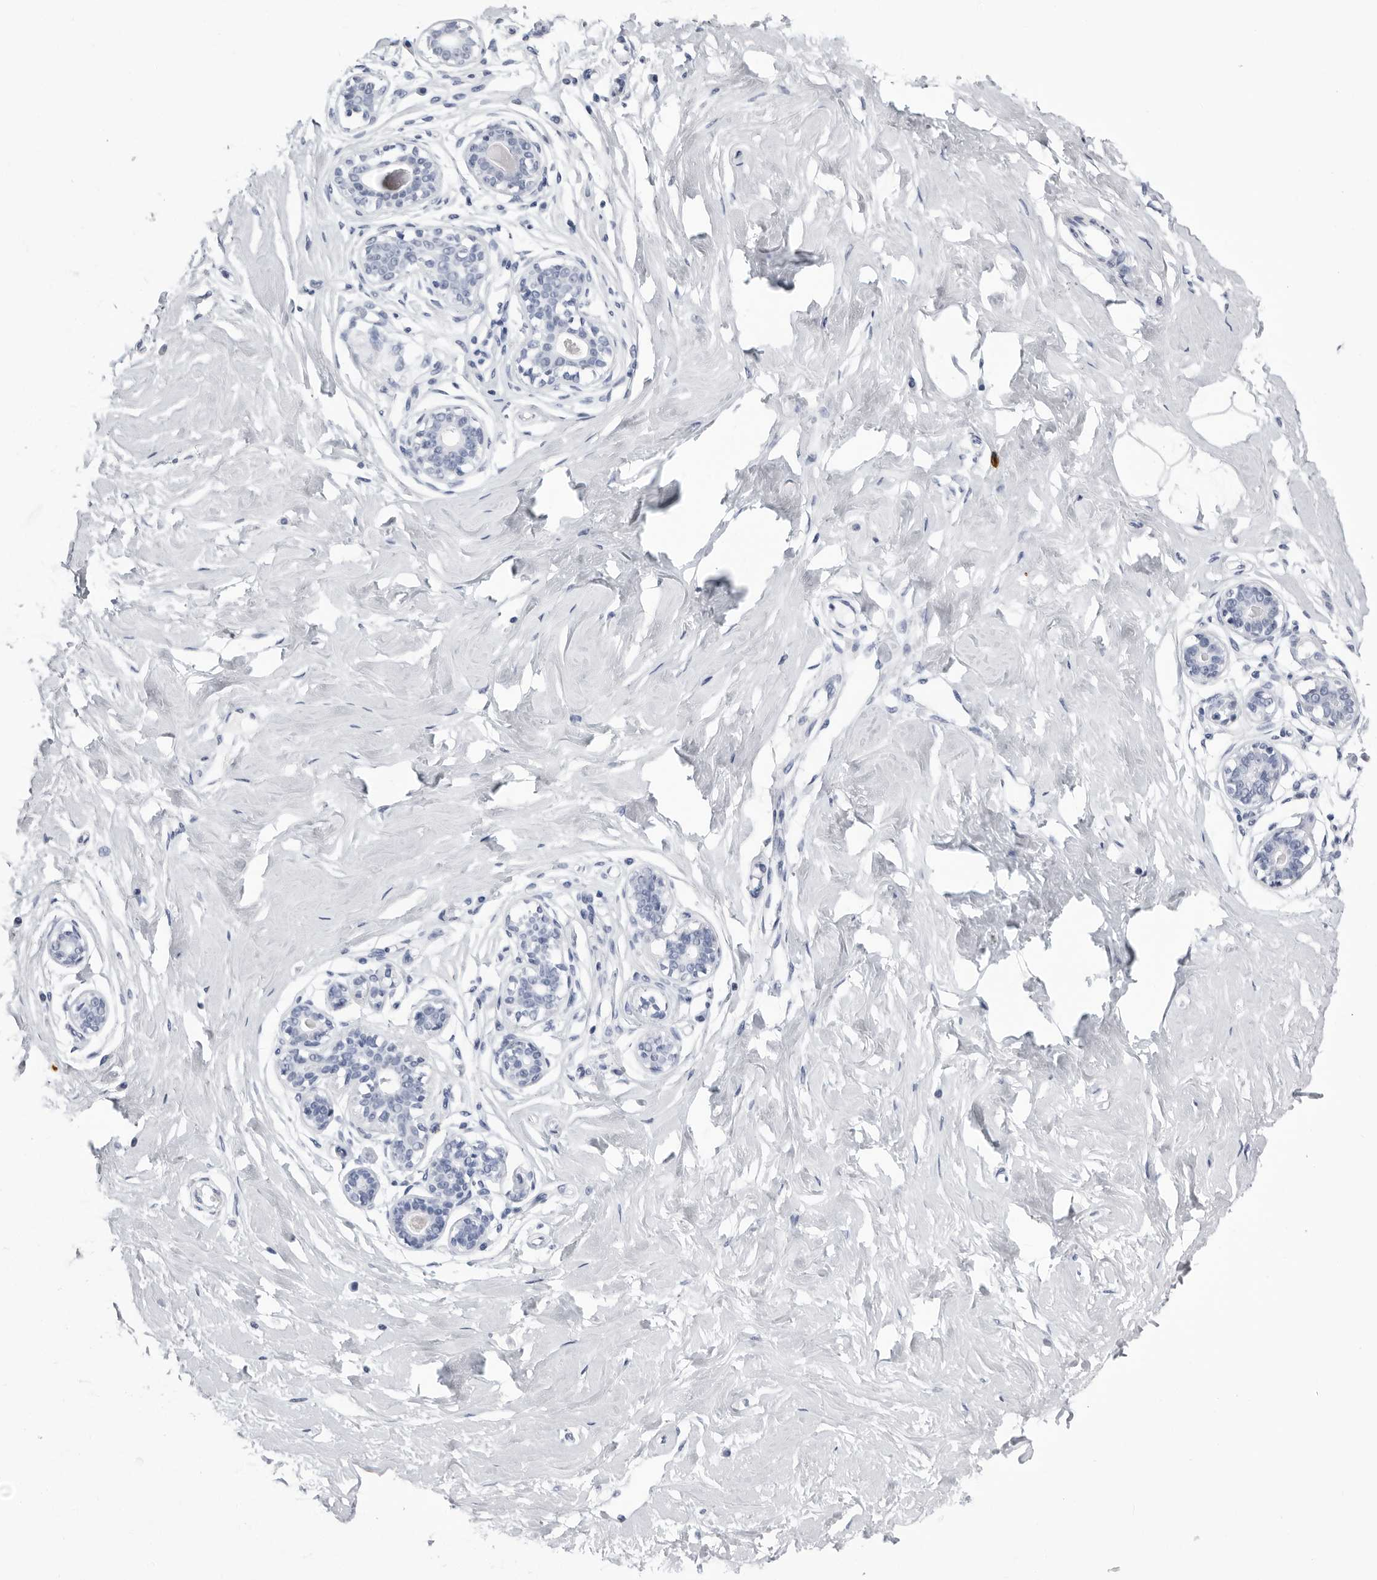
{"staining": {"intensity": "negative", "quantity": "none", "location": "none"}, "tissue": "breast", "cell_type": "Adipocytes", "image_type": "normal", "snomed": [{"axis": "morphology", "description": "Normal tissue, NOS"}, {"axis": "morphology", "description": "Adenoma, NOS"}, {"axis": "topography", "description": "Breast"}], "caption": "Immunohistochemistry (IHC) photomicrograph of benign human breast stained for a protein (brown), which demonstrates no positivity in adipocytes.", "gene": "ZNF502", "patient": {"sex": "female", "age": 23}}